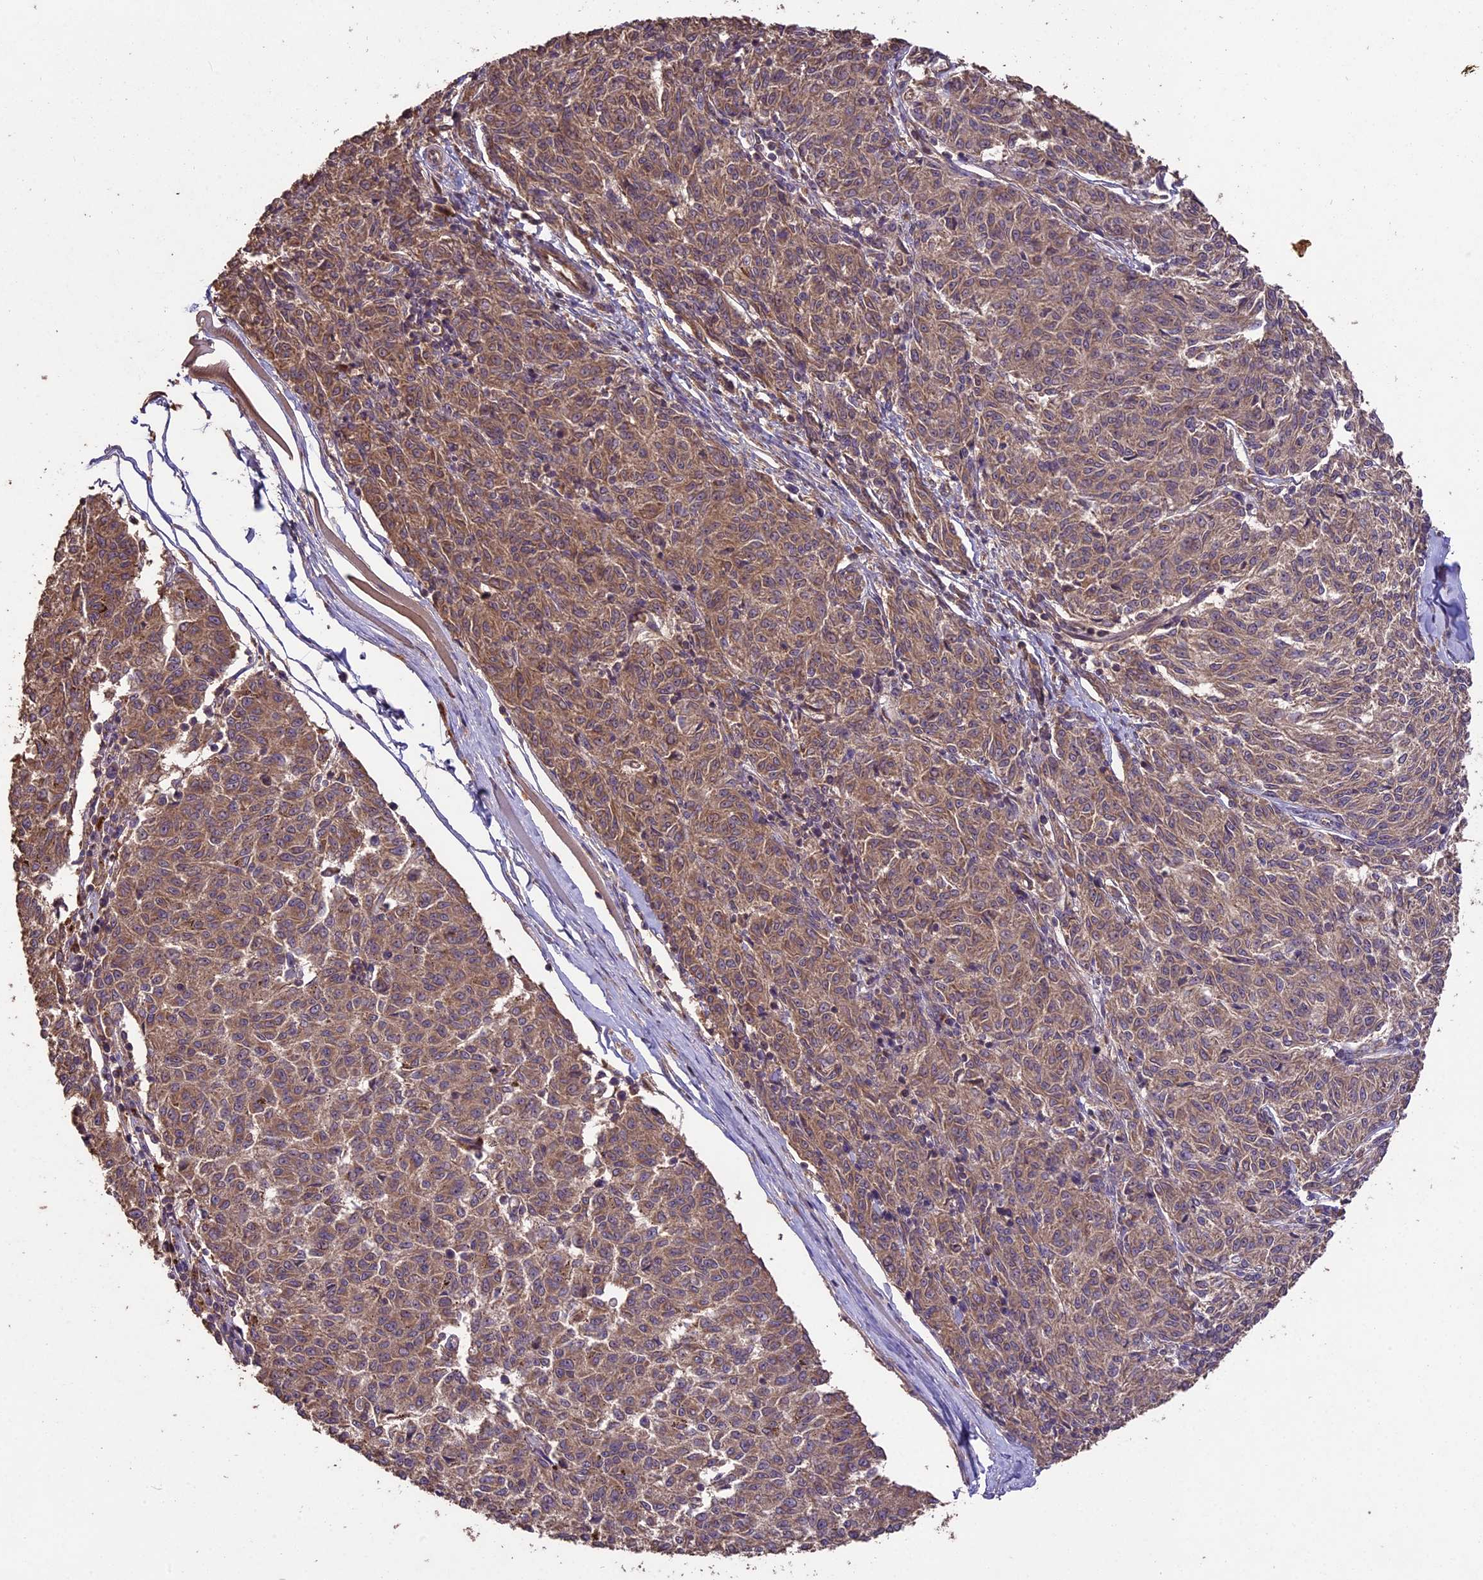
{"staining": {"intensity": "weak", "quantity": ">75%", "location": "cytoplasmic/membranous"}, "tissue": "melanoma", "cell_type": "Tumor cells", "image_type": "cancer", "snomed": [{"axis": "morphology", "description": "Malignant melanoma, NOS"}, {"axis": "topography", "description": "Skin"}], "caption": "Immunohistochemical staining of human melanoma displays weak cytoplasmic/membranous protein expression in about >75% of tumor cells. Immunohistochemistry stains the protein of interest in brown and the nuclei are stained blue.", "gene": "TTLL10", "patient": {"sex": "female", "age": 72}}